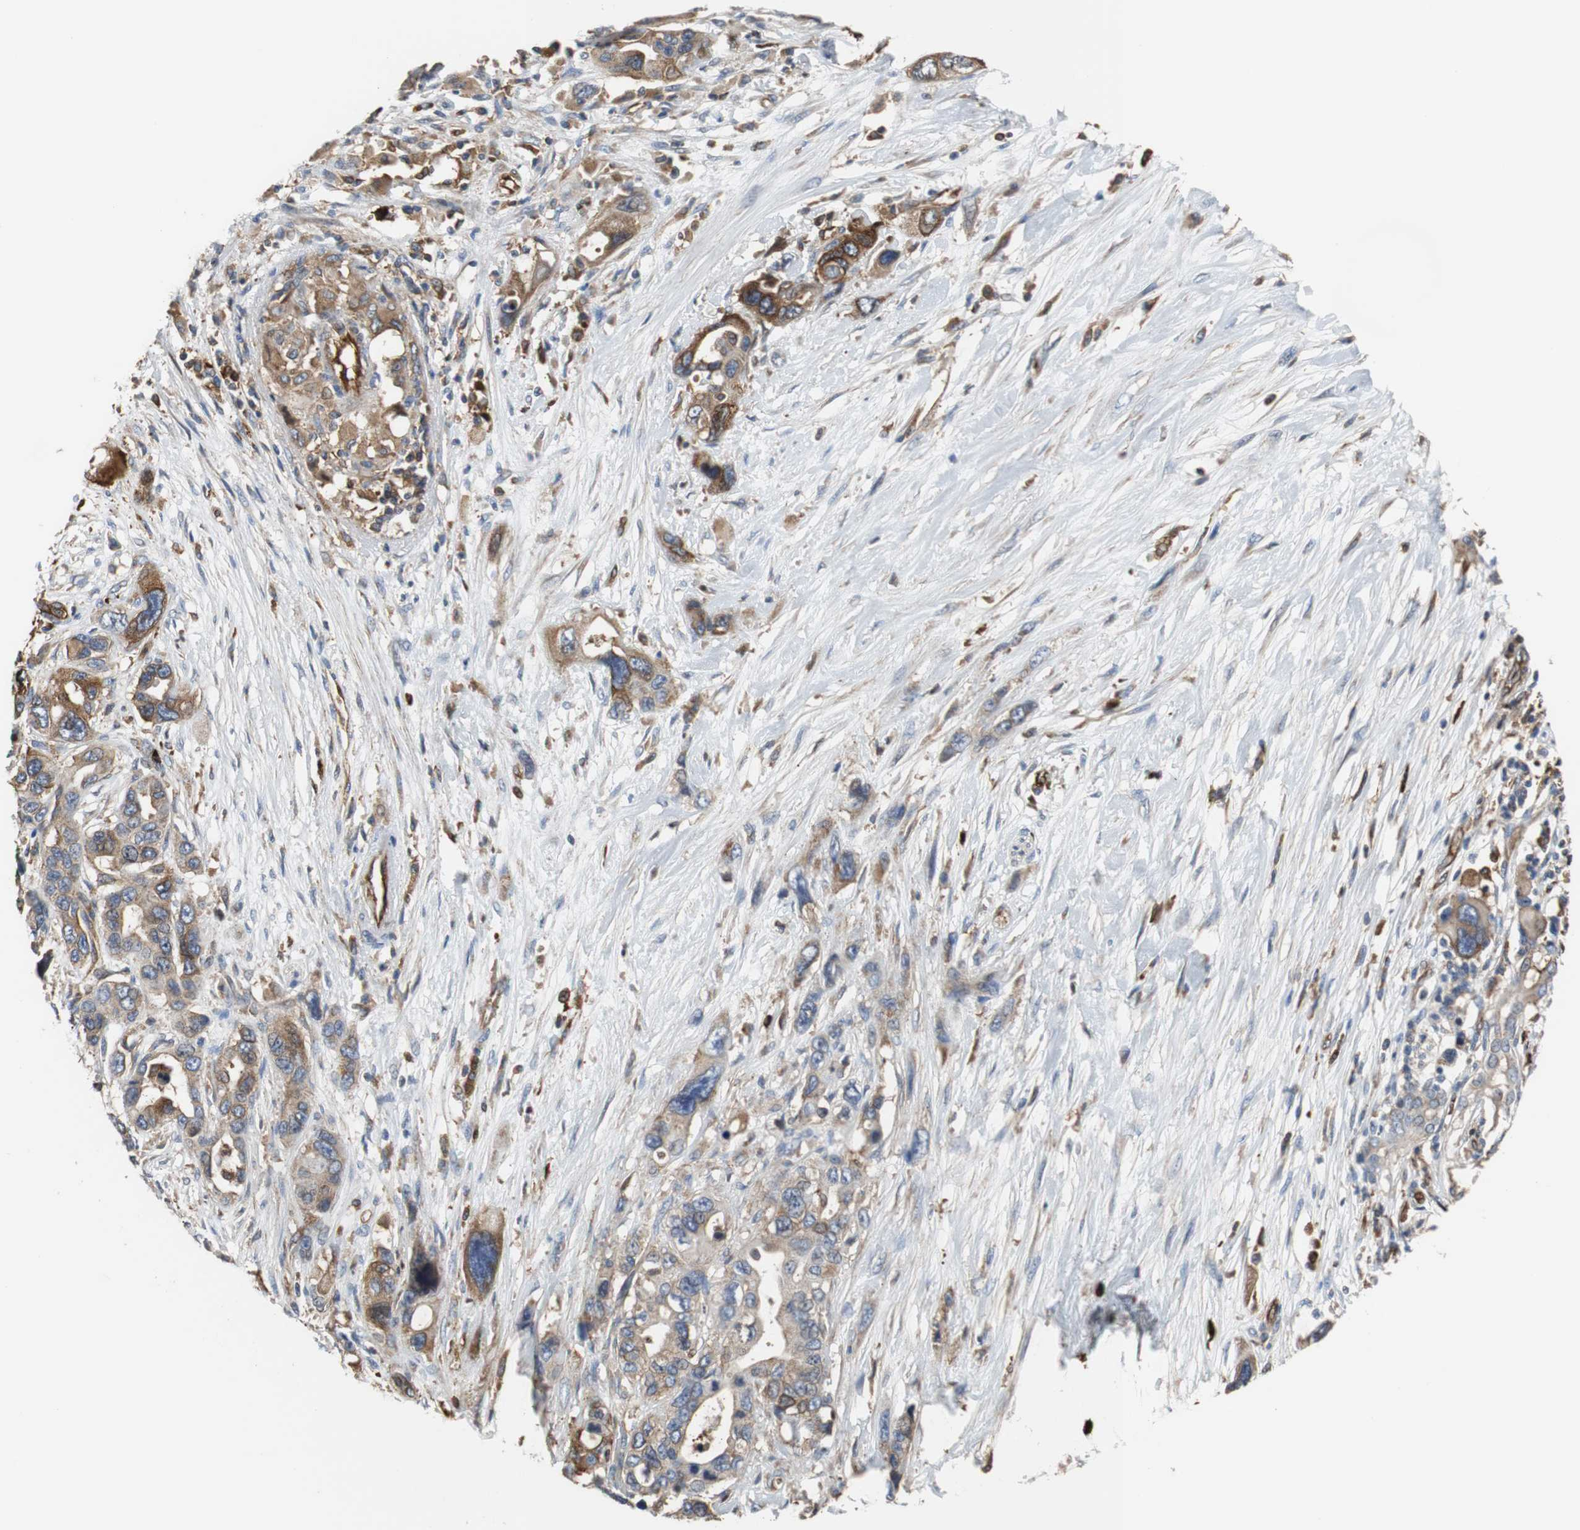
{"staining": {"intensity": "moderate", "quantity": ">75%", "location": "cytoplasmic/membranous"}, "tissue": "pancreatic cancer", "cell_type": "Tumor cells", "image_type": "cancer", "snomed": [{"axis": "morphology", "description": "Adenocarcinoma, NOS"}, {"axis": "topography", "description": "Pancreas"}], "caption": "Pancreatic adenocarcinoma stained with a protein marker displays moderate staining in tumor cells.", "gene": "PLCG2", "patient": {"sex": "male", "age": 46}}